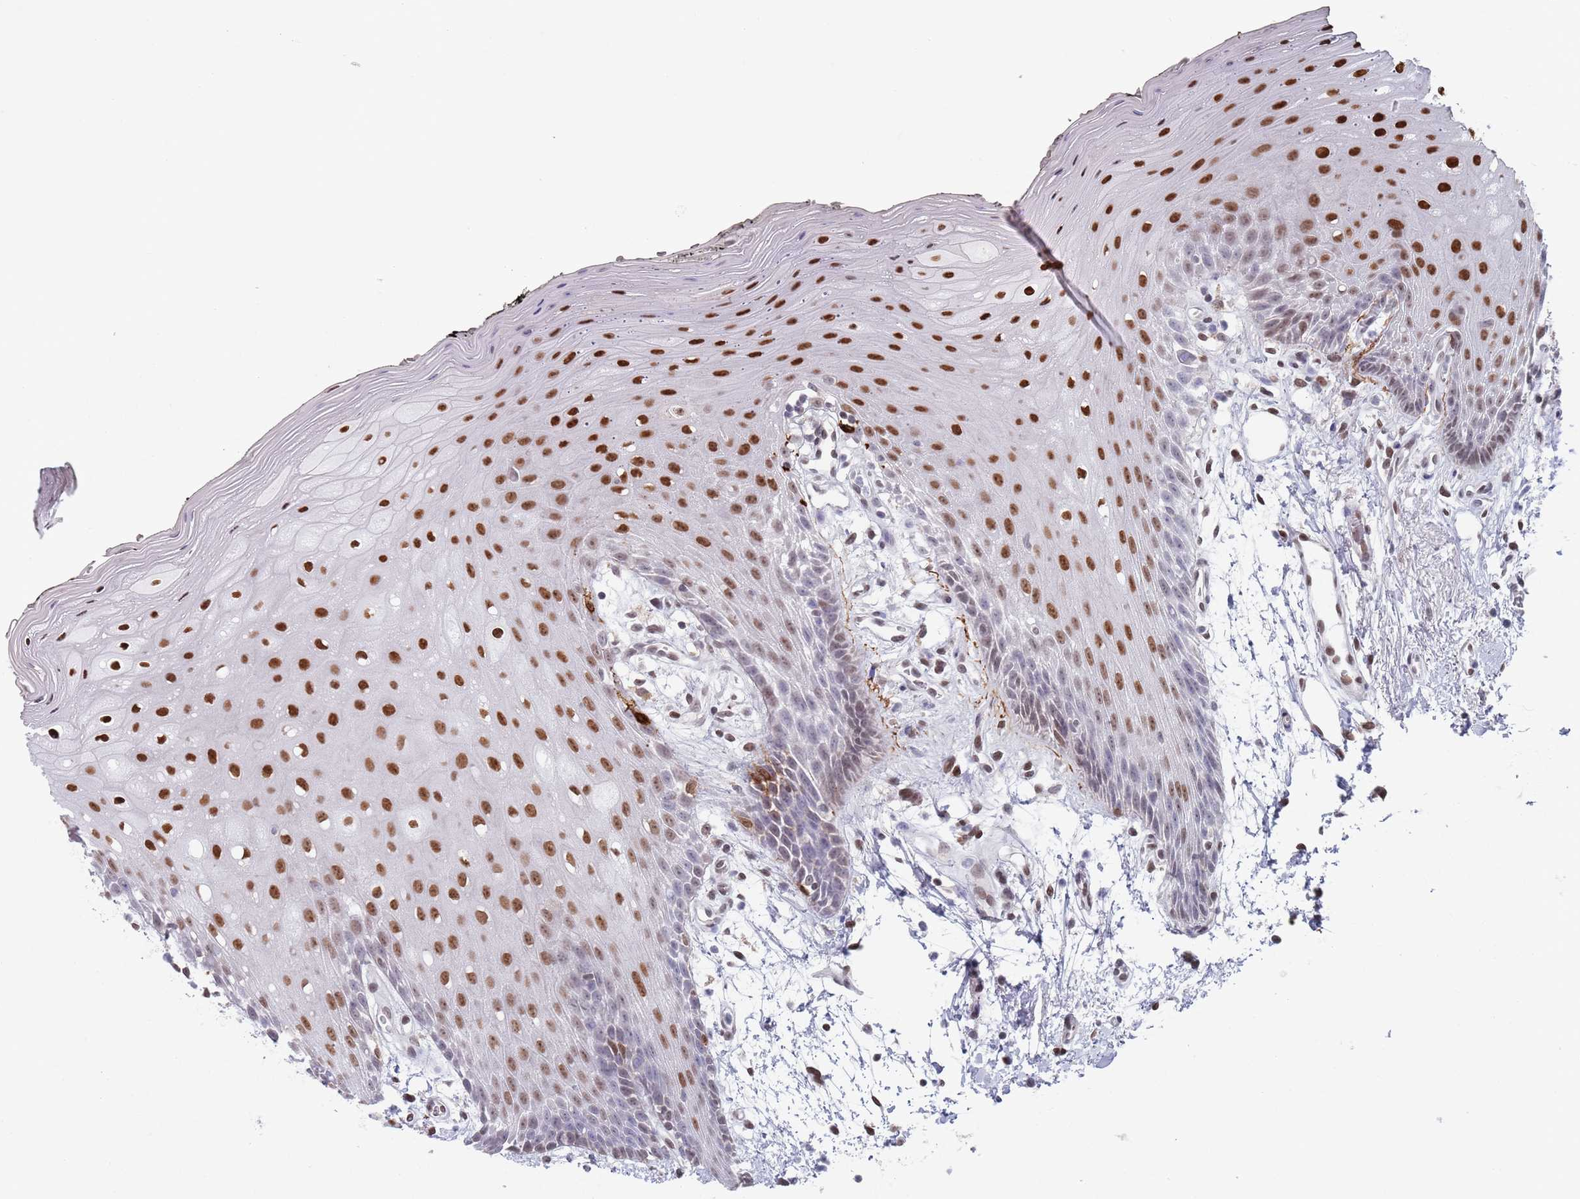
{"staining": {"intensity": "strong", "quantity": "25%-75%", "location": "nuclear"}, "tissue": "oral mucosa", "cell_type": "Squamous epithelial cells", "image_type": "normal", "snomed": [{"axis": "morphology", "description": "Normal tissue, NOS"}, {"axis": "topography", "description": "Oral tissue"}, {"axis": "topography", "description": "Tounge, NOS"}], "caption": "A high-resolution histopathology image shows immunohistochemistry staining of benign oral mucosa, which shows strong nuclear staining in about 25%-75% of squamous epithelial cells.", "gene": "MFSD12", "patient": {"sex": "female", "age": 59}}